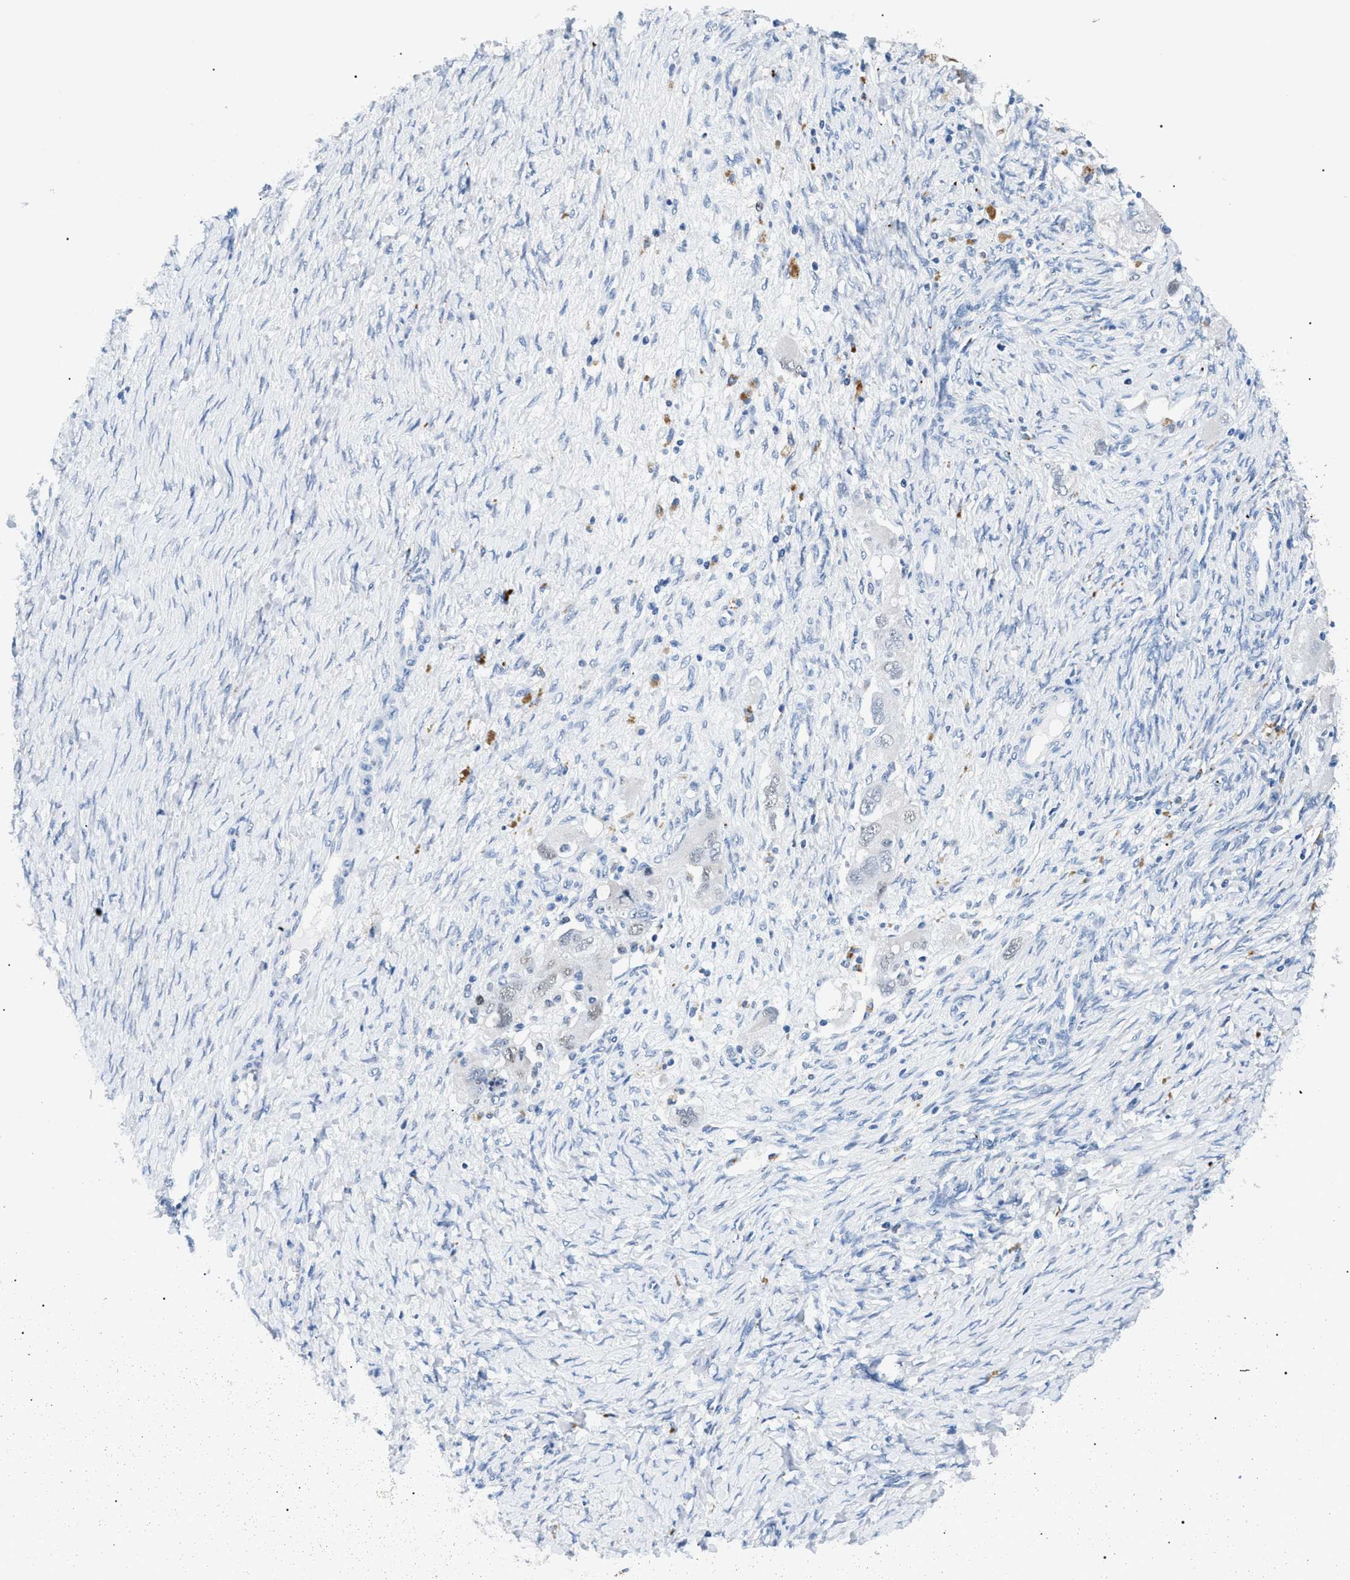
{"staining": {"intensity": "weak", "quantity": "<25%", "location": "nuclear"}, "tissue": "ovarian cancer", "cell_type": "Tumor cells", "image_type": "cancer", "snomed": [{"axis": "morphology", "description": "Carcinoma, NOS"}, {"axis": "morphology", "description": "Cystadenocarcinoma, serous, NOS"}, {"axis": "topography", "description": "Ovary"}], "caption": "Immunohistochemical staining of human ovarian cancer exhibits no significant staining in tumor cells. Nuclei are stained in blue.", "gene": "SMARCC1", "patient": {"sex": "female", "age": 69}}